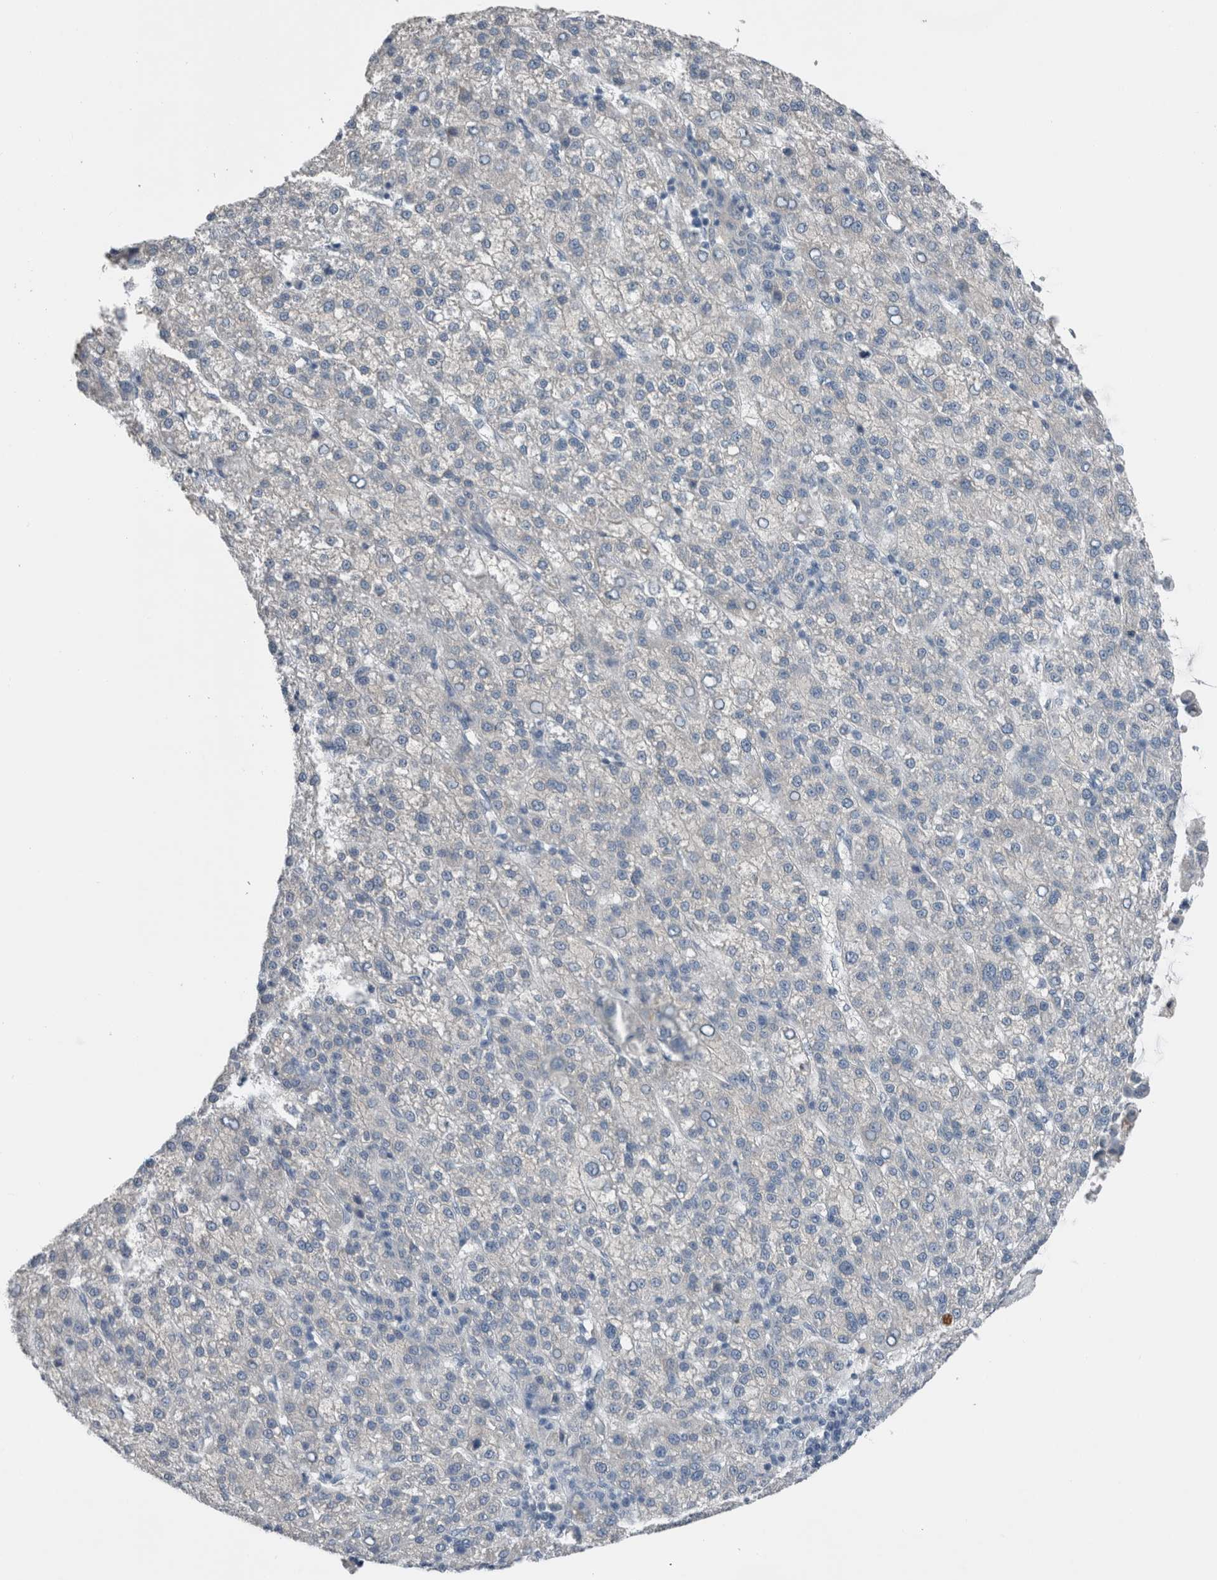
{"staining": {"intensity": "negative", "quantity": "none", "location": "none"}, "tissue": "liver cancer", "cell_type": "Tumor cells", "image_type": "cancer", "snomed": [{"axis": "morphology", "description": "Carcinoma, Hepatocellular, NOS"}, {"axis": "topography", "description": "Liver"}], "caption": "This is a micrograph of IHC staining of liver hepatocellular carcinoma, which shows no expression in tumor cells. (Stains: DAB IHC with hematoxylin counter stain, Microscopy: brightfield microscopy at high magnification).", "gene": "CRNN", "patient": {"sex": "female", "age": 58}}